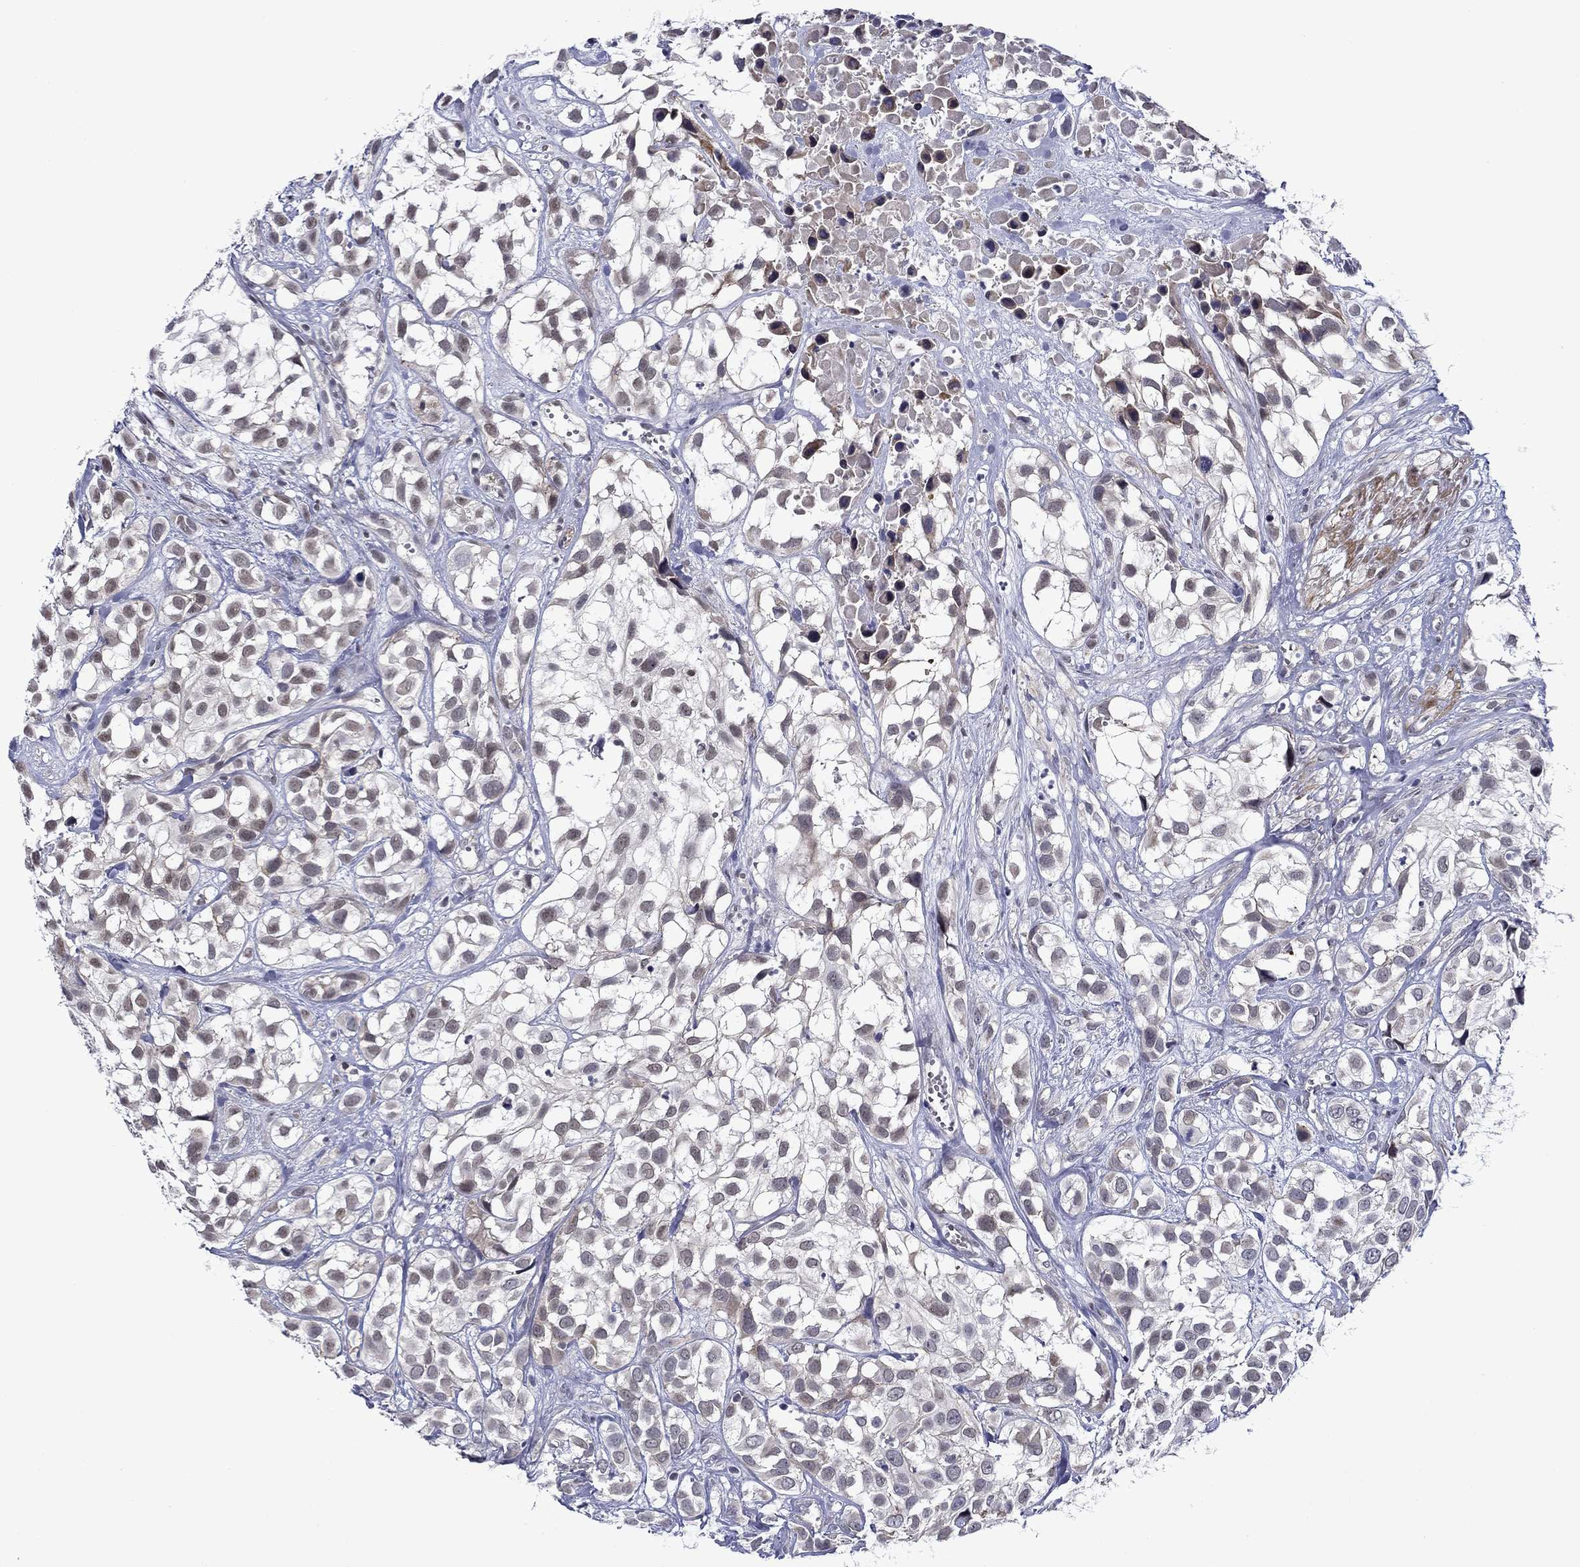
{"staining": {"intensity": "negative", "quantity": "none", "location": "none"}, "tissue": "urothelial cancer", "cell_type": "Tumor cells", "image_type": "cancer", "snomed": [{"axis": "morphology", "description": "Urothelial carcinoma, High grade"}, {"axis": "topography", "description": "Urinary bladder"}], "caption": "DAB (3,3'-diaminobenzidine) immunohistochemical staining of urothelial carcinoma (high-grade) shows no significant expression in tumor cells.", "gene": "B3GAT1", "patient": {"sex": "male", "age": 56}}